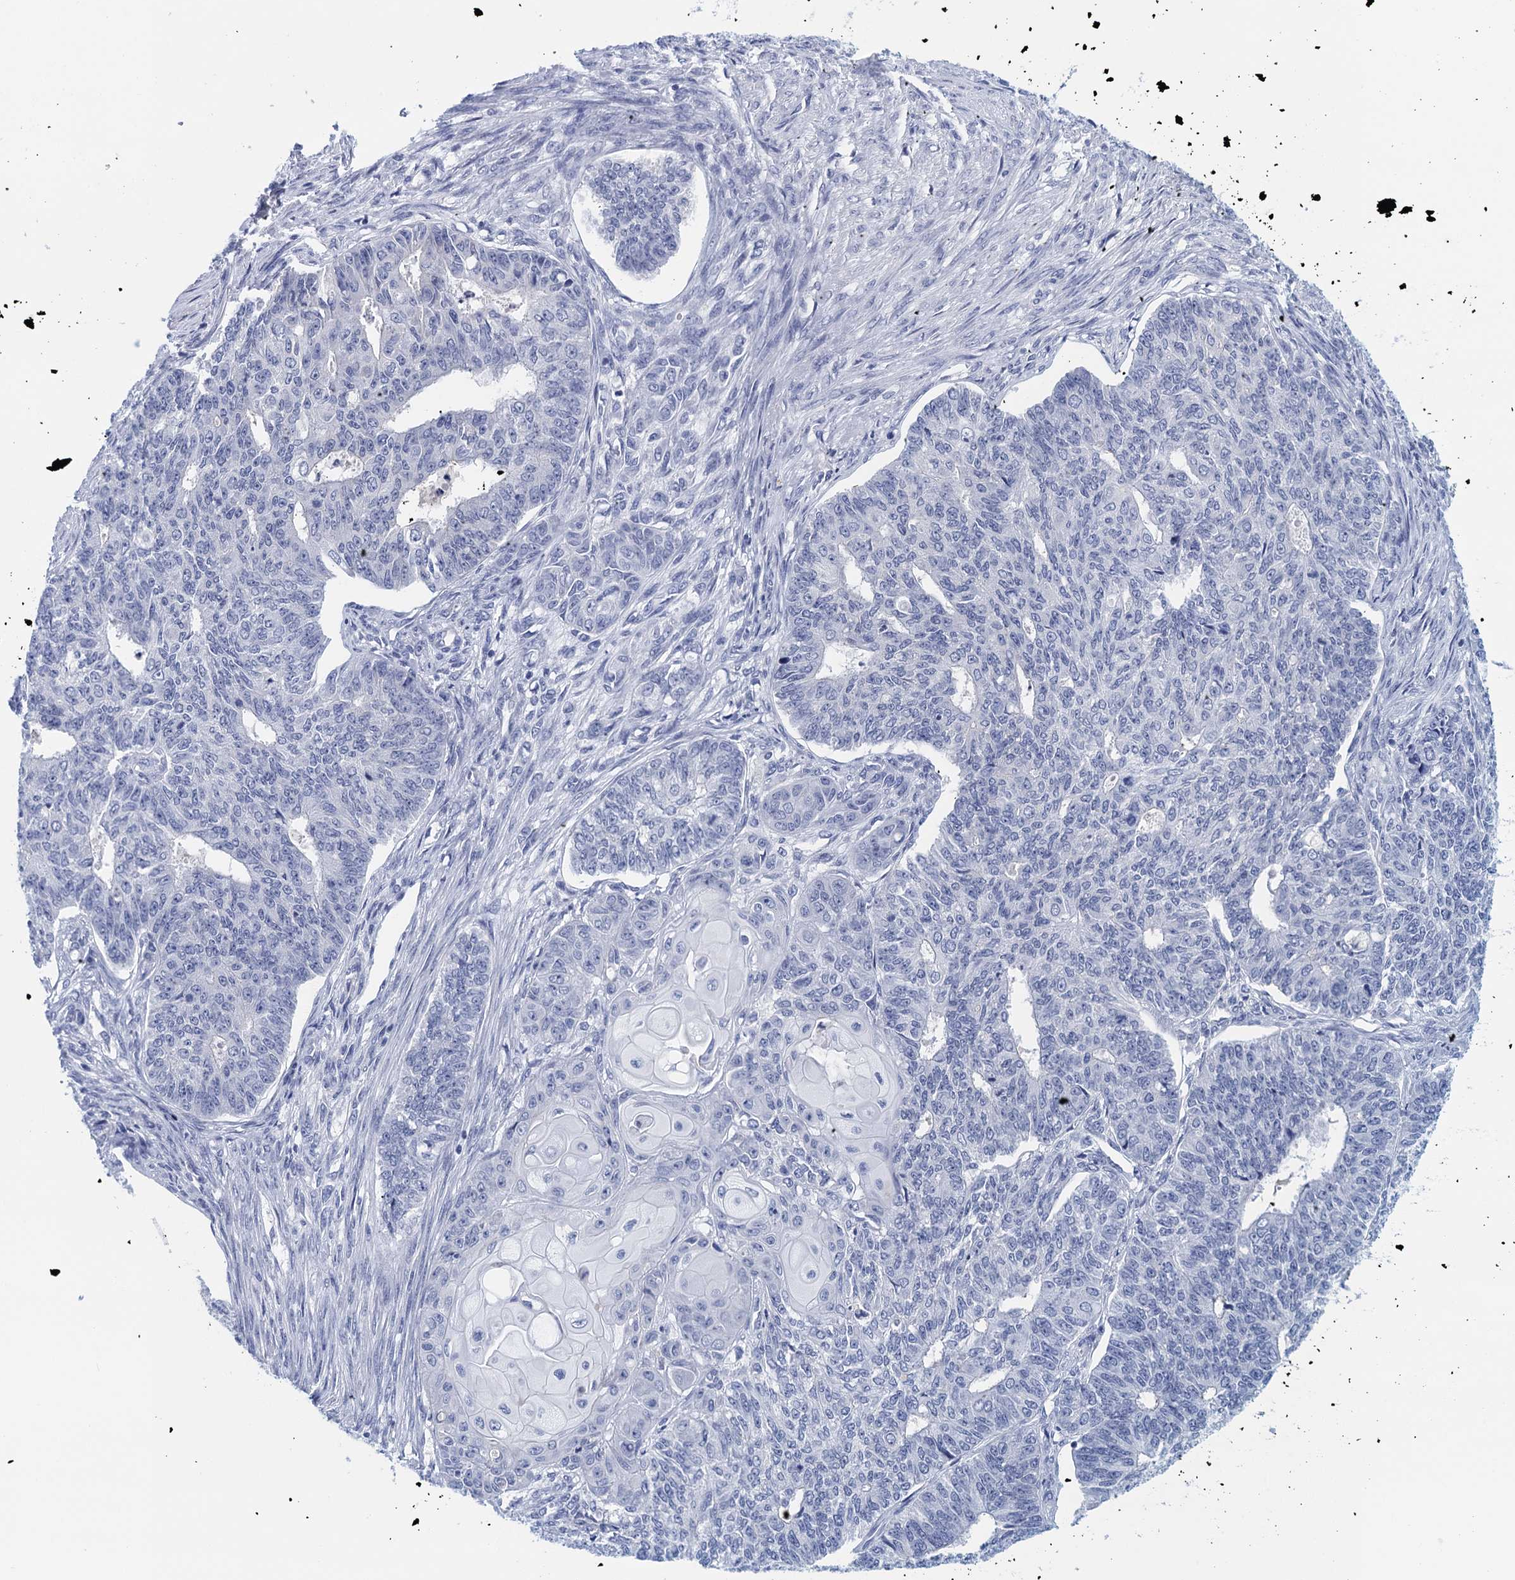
{"staining": {"intensity": "negative", "quantity": "none", "location": "none"}, "tissue": "endometrial cancer", "cell_type": "Tumor cells", "image_type": "cancer", "snomed": [{"axis": "morphology", "description": "Adenocarcinoma, NOS"}, {"axis": "topography", "description": "Endometrium"}], "caption": "Protein analysis of endometrial cancer exhibits no significant positivity in tumor cells.", "gene": "CYP51A1", "patient": {"sex": "female", "age": 32}}